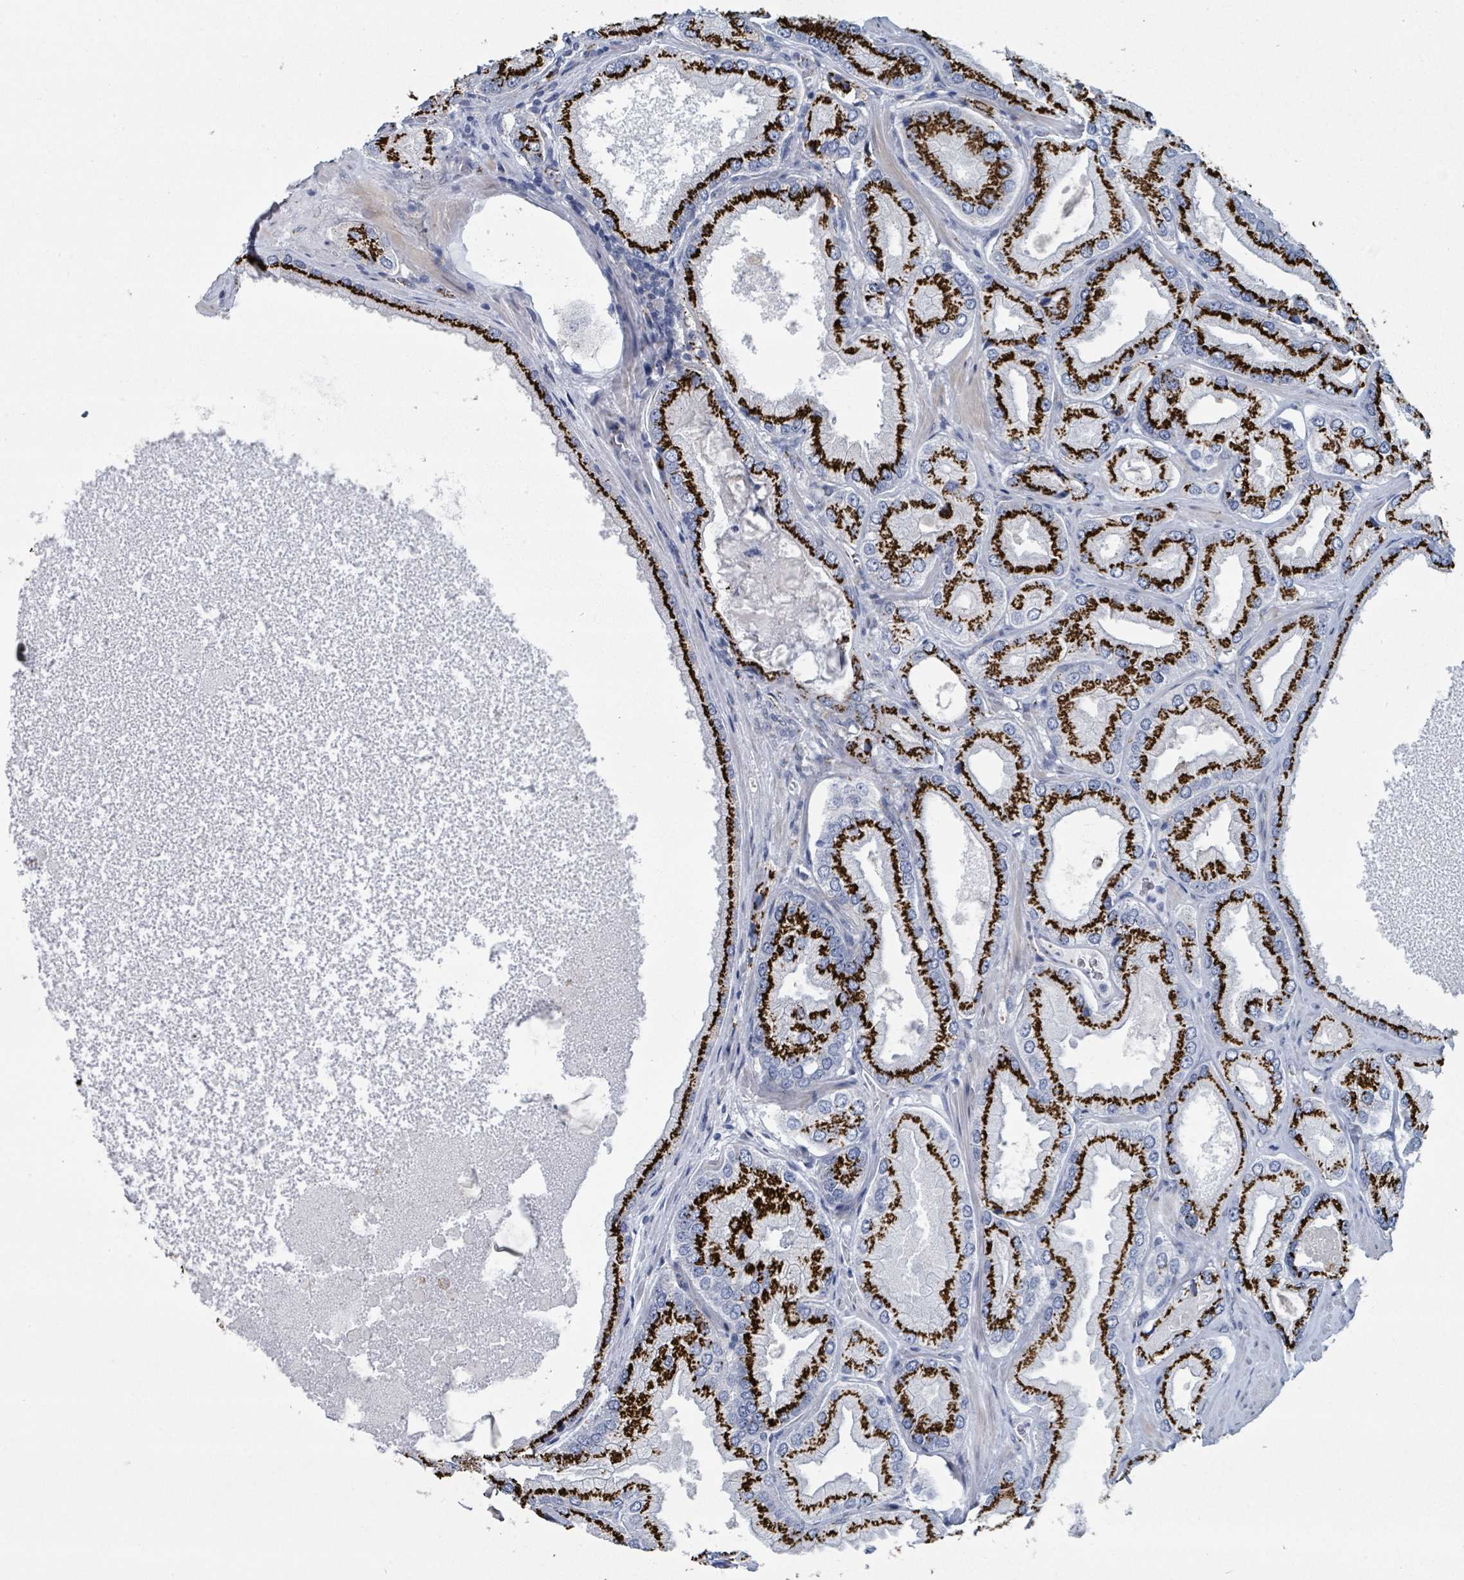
{"staining": {"intensity": "strong", "quantity": ">75%", "location": "cytoplasmic/membranous"}, "tissue": "prostate cancer", "cell_type": "Tumor cells", "image_type": "cancer", "snomed": [{"axis": "morphology", "description": "Adenocarcinoma, Low grade"}, {"axis": "topography", "description": "Prostate"}], "caption": "A brown stain shows strong cytoplasmic/membranous expression of a protein in human adenocarcinoma (low-grade) (prostate) tumor cells.", "gene": "DCAF5", "patient": {"sex": "male", "age": 42}}